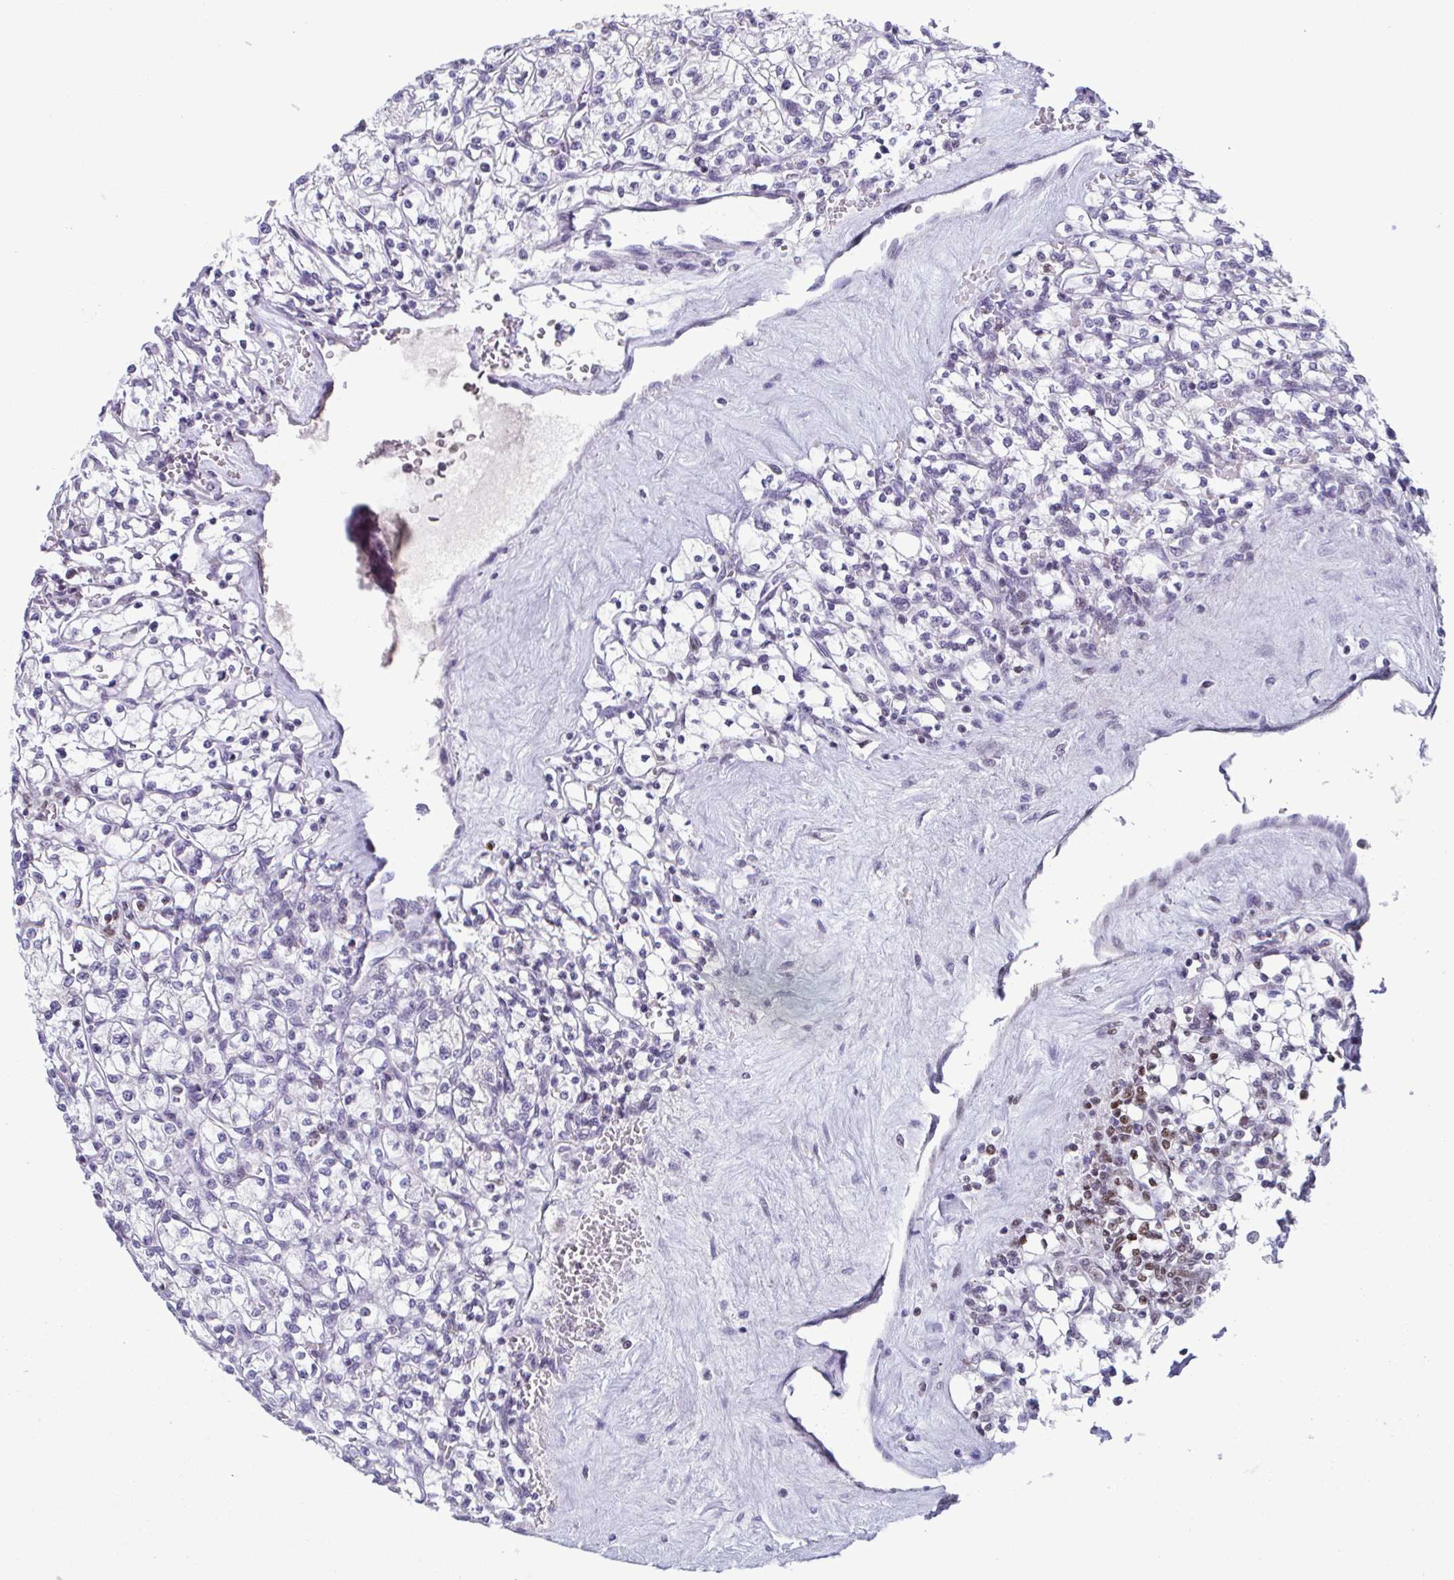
{"staining": {"intensity": "negative", "quantity": "none", "location": "none"}, "tissue": "renal cancer", "cell_type": "Tumor cells", "image_type": "cancer", "snomed": [{"axis": "morphology", "description": "Adenocarcinoma, NOS"}, {"axis": "topography", "description": "Kidney"}], "caption": "An image of renal cancer stained for a protein exhibits no brown staining in tumor cells. (Brightfield microscopy of DAB IHC at high magnification).", "gene": "IRF1", "patient": {"sex": "female", "age": 64}}